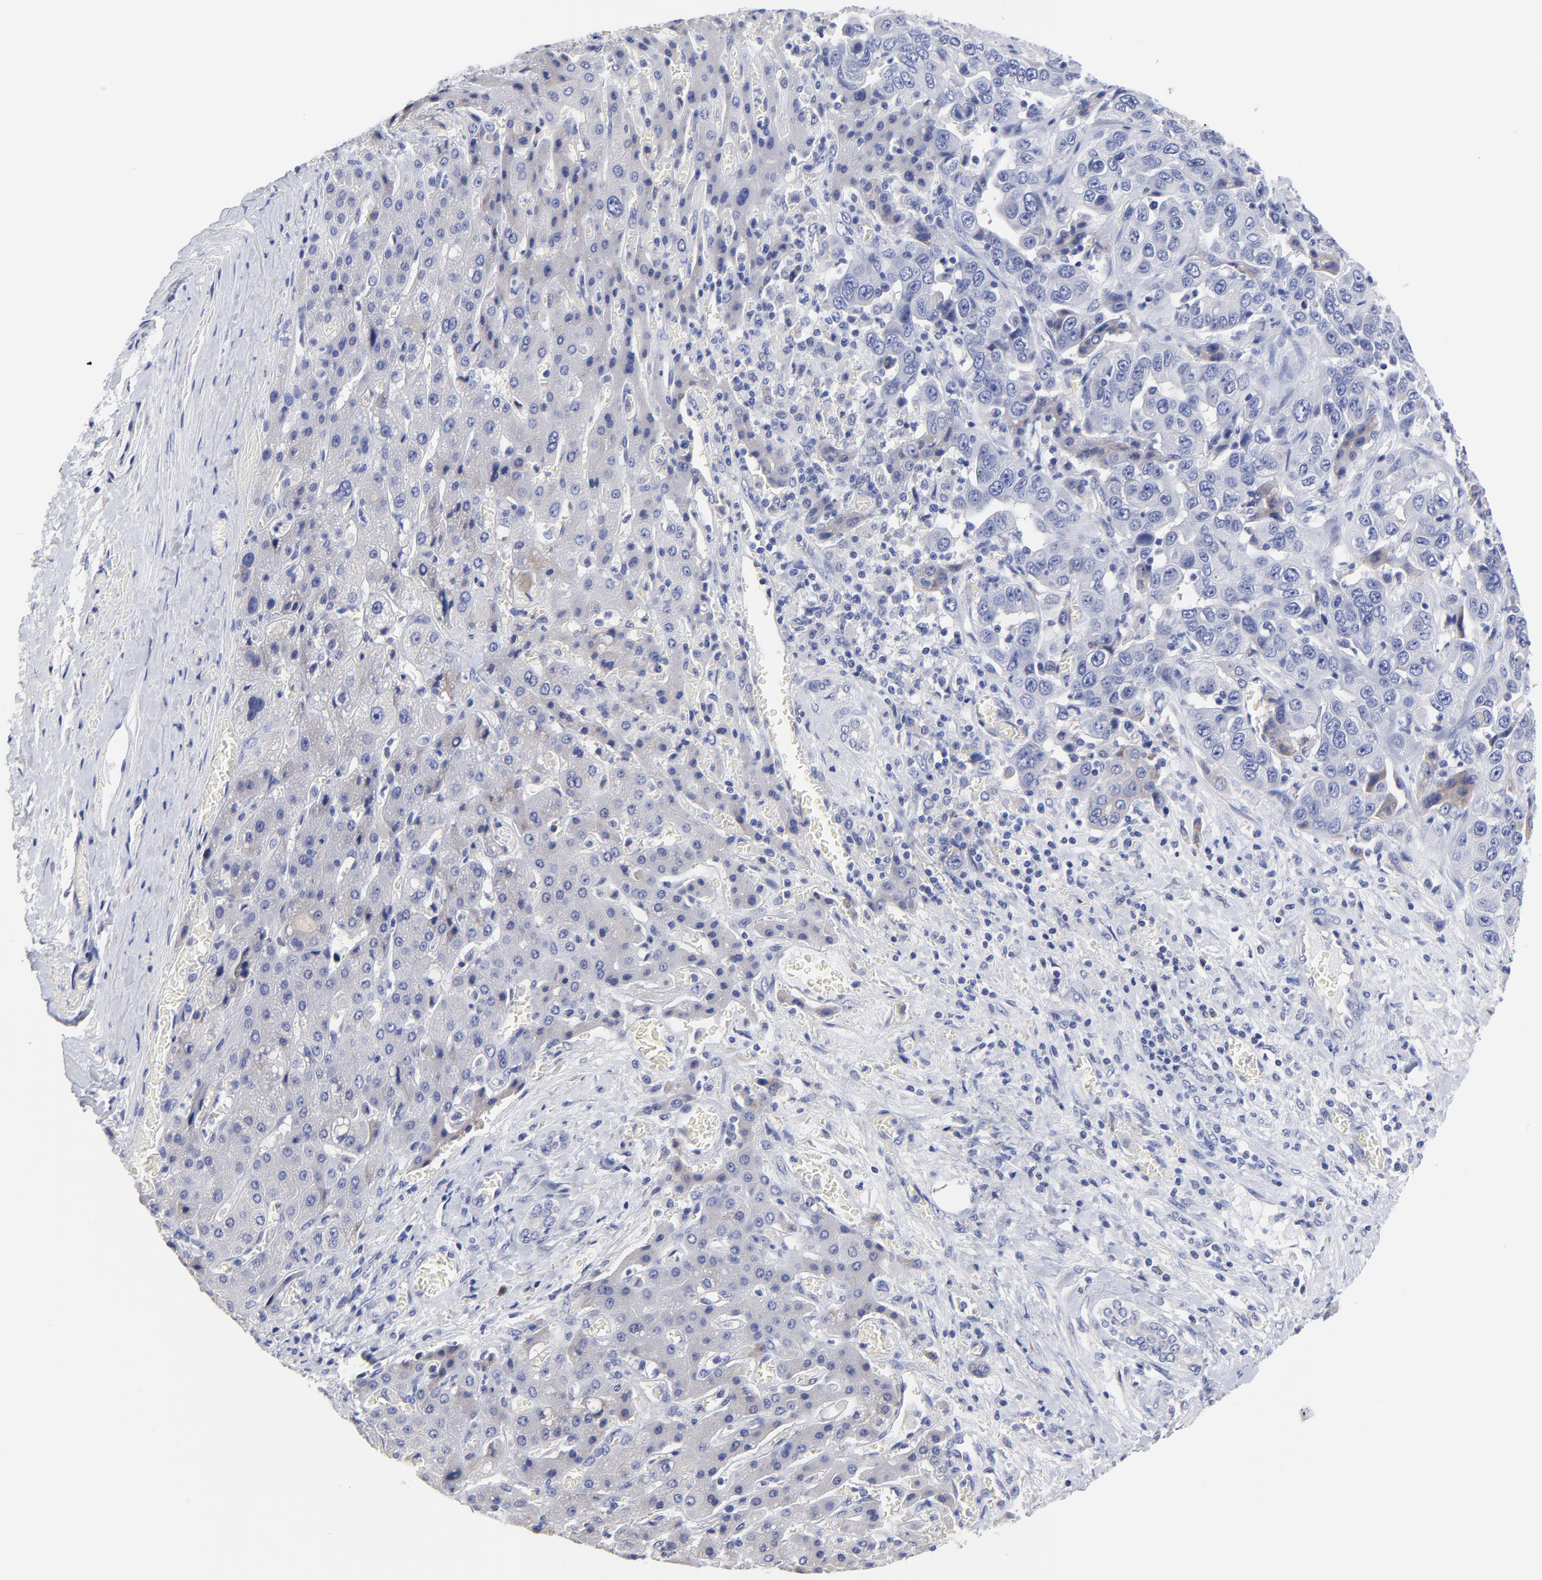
{"staining": {"intensity": "weak", "quantity": "<25%", "location": "cytoplasmic/membranous"}, "tissue": "liver cancer", "cell_type": "Tumor cells", "image_type": "cancer", "snomed": [{"axis": "morphology", "description": "Cholangiocarcinoma"}, {"axis": "topography", "description": "Liver"}], "caption": "This is an immunohistochemistry histopathology image of liver cholangiocarcinoma. There is no positivity in tumor cells.", "gene": "LAX1", "patient": {"sex": "female", "age": 52}}